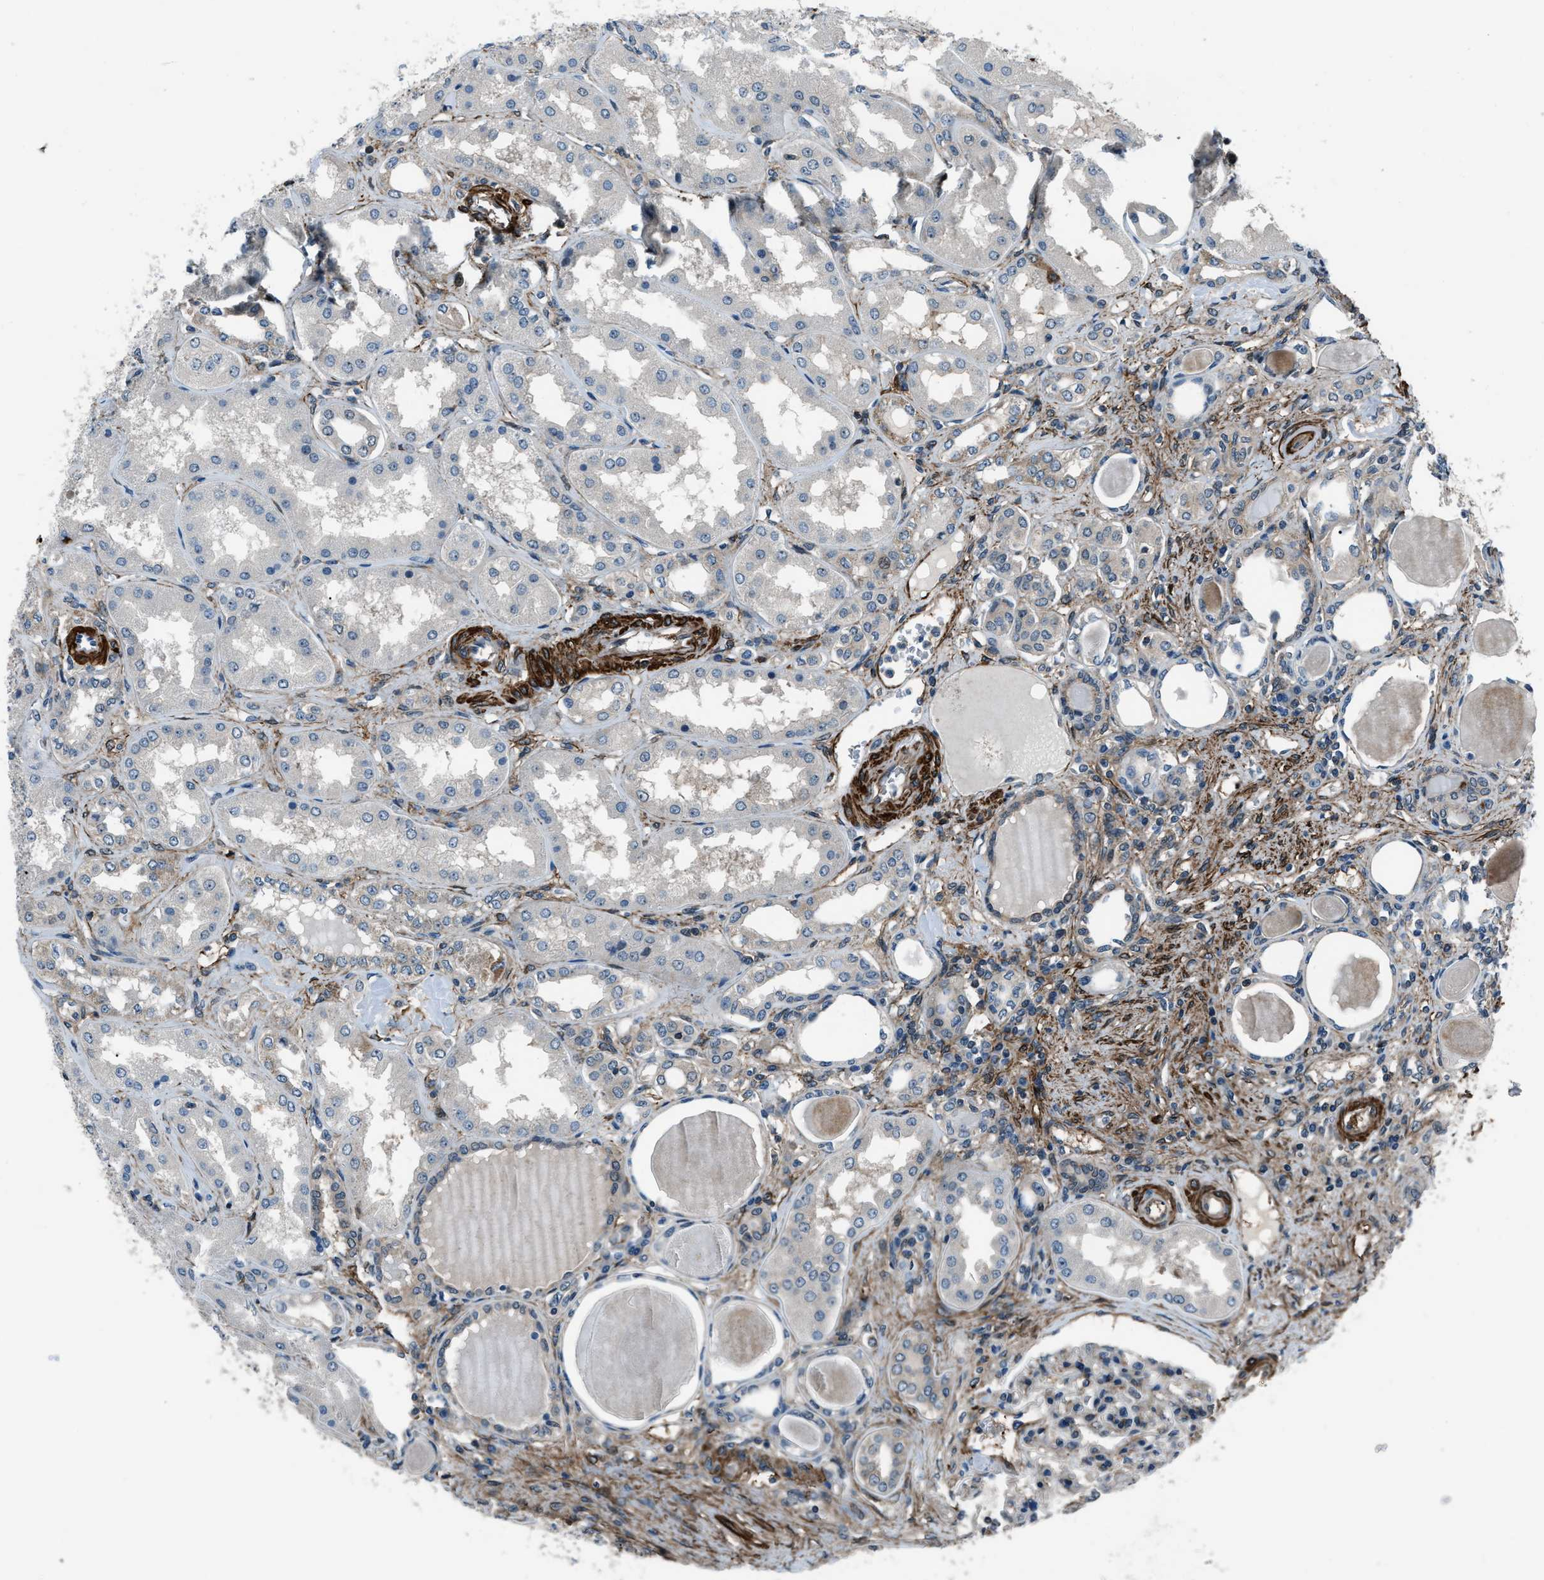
{"staining": {"intensity": "moderate", "quantity": "<25%", "location": "cytoplasmic/membranous"}, "tissue": "kidney", "cell_type": "Cells in glomeruli", "image_type": "normal", "snomed": [{"axis": "morphology", "description": "Normal tissue, NOS"}, {"axis": "topography", "description": "Kidney"}], "caption": "This image demonstrates immunohistochemistry (IHC) staining of unremarkable kidney, with low moderate cytoplasmic/membranous staining in approximately <25% of cells in glomeruli.", "gene": "NUDCD3", "patient": {"sex": "female", "age": 56}}